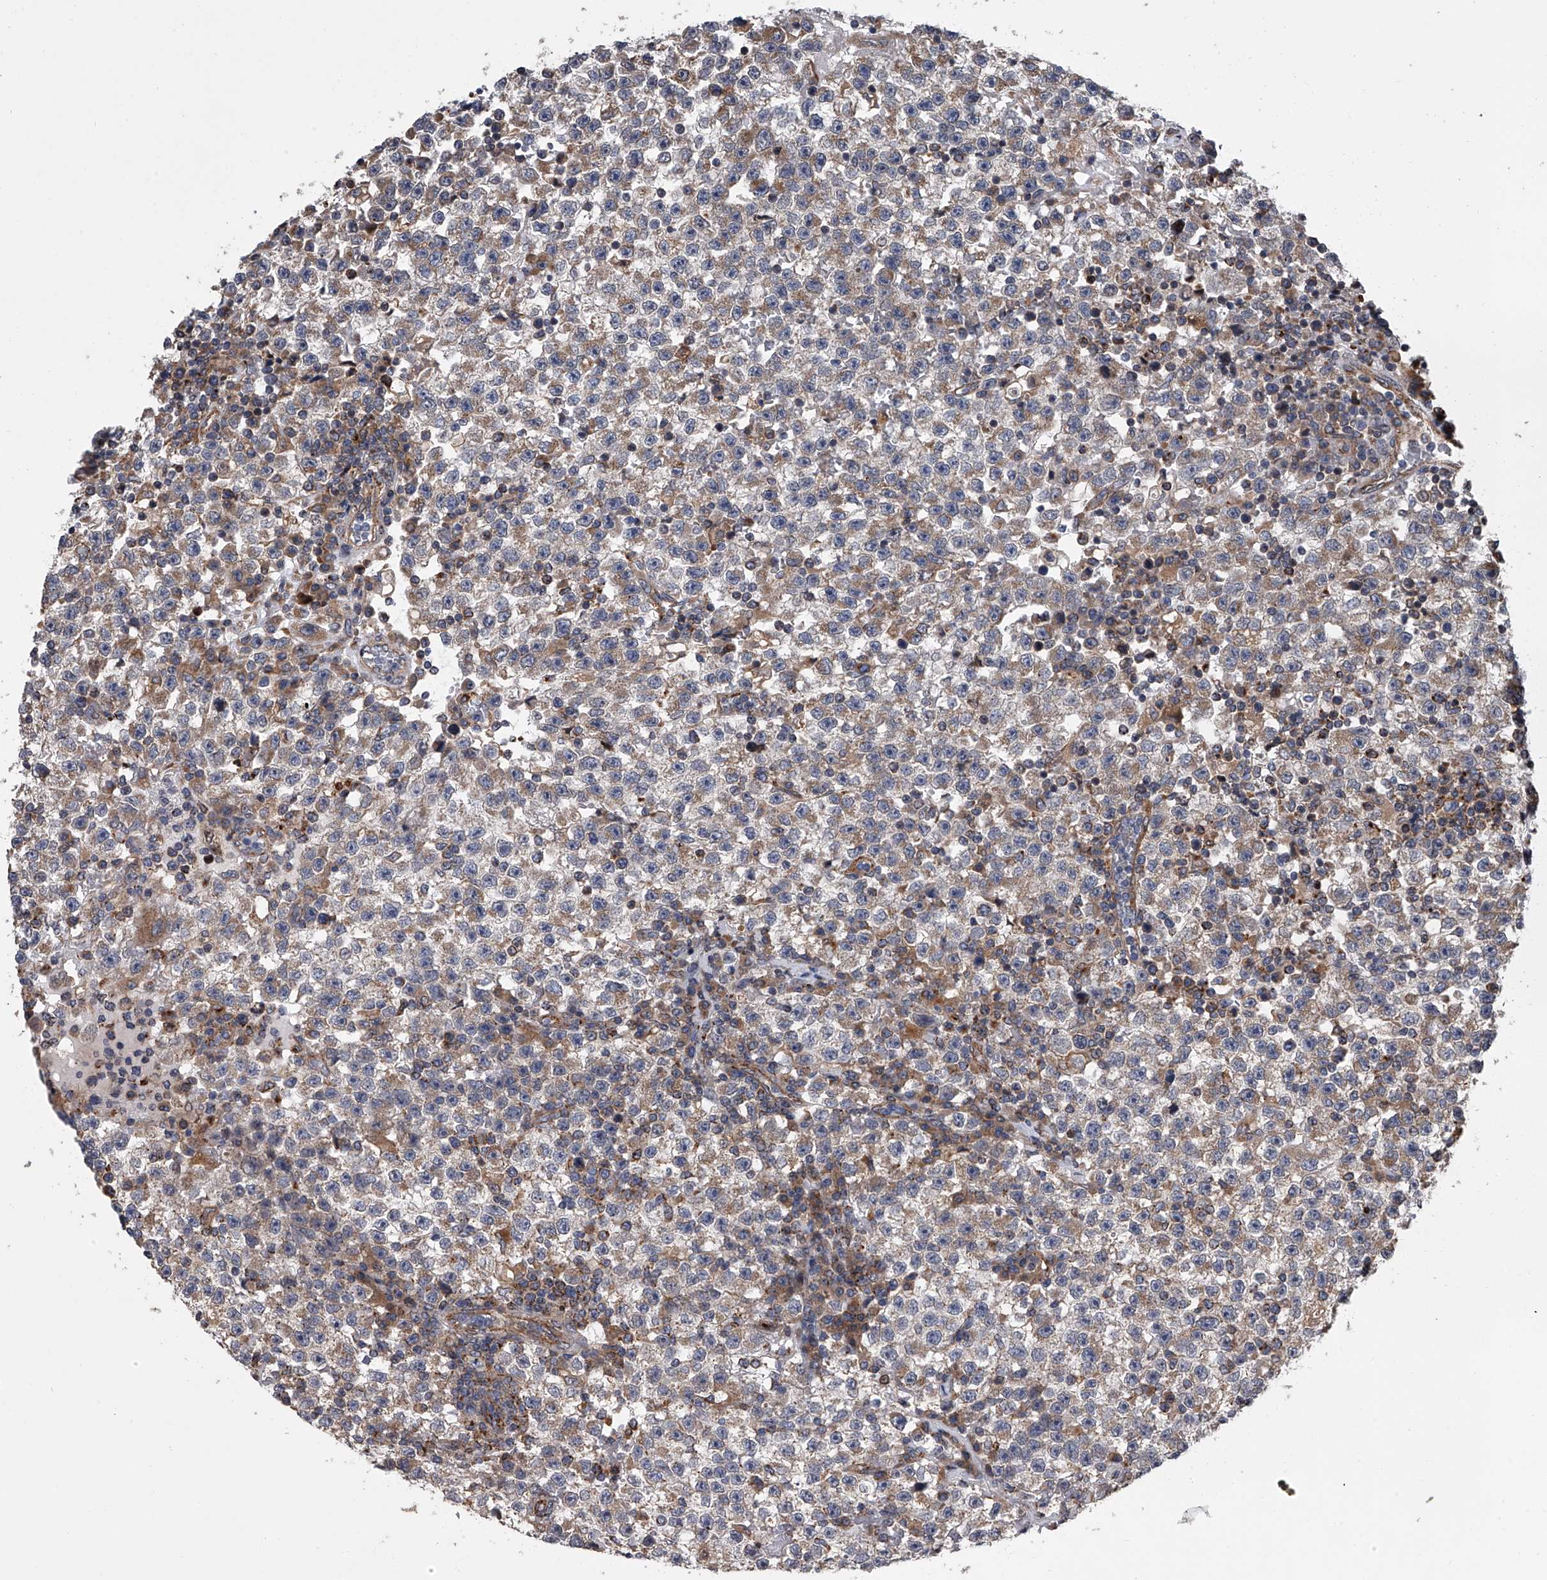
{"staining": {"intensity": "moderate", "quantity": "25%-75%", "location": "cytoplasmic/membranous"}, "tissue": "testis cancer", "cell_type": "Tumor cells", "image_type": "cancer", "snomed": [{"axis": "morphology", "description": "Seminoma, NOS"}, {"axis": "topography", "description": "Testis"}], "caption": "Testis cancer tissue shows moderate cytoplasmic/membranous expression in about 25%-75% of tumor cells, visualized by immunohistochemistry. Nuclei are stained in blue.", "gene": "TRIM8", "patient": {"sex": "male", "age": 22}}